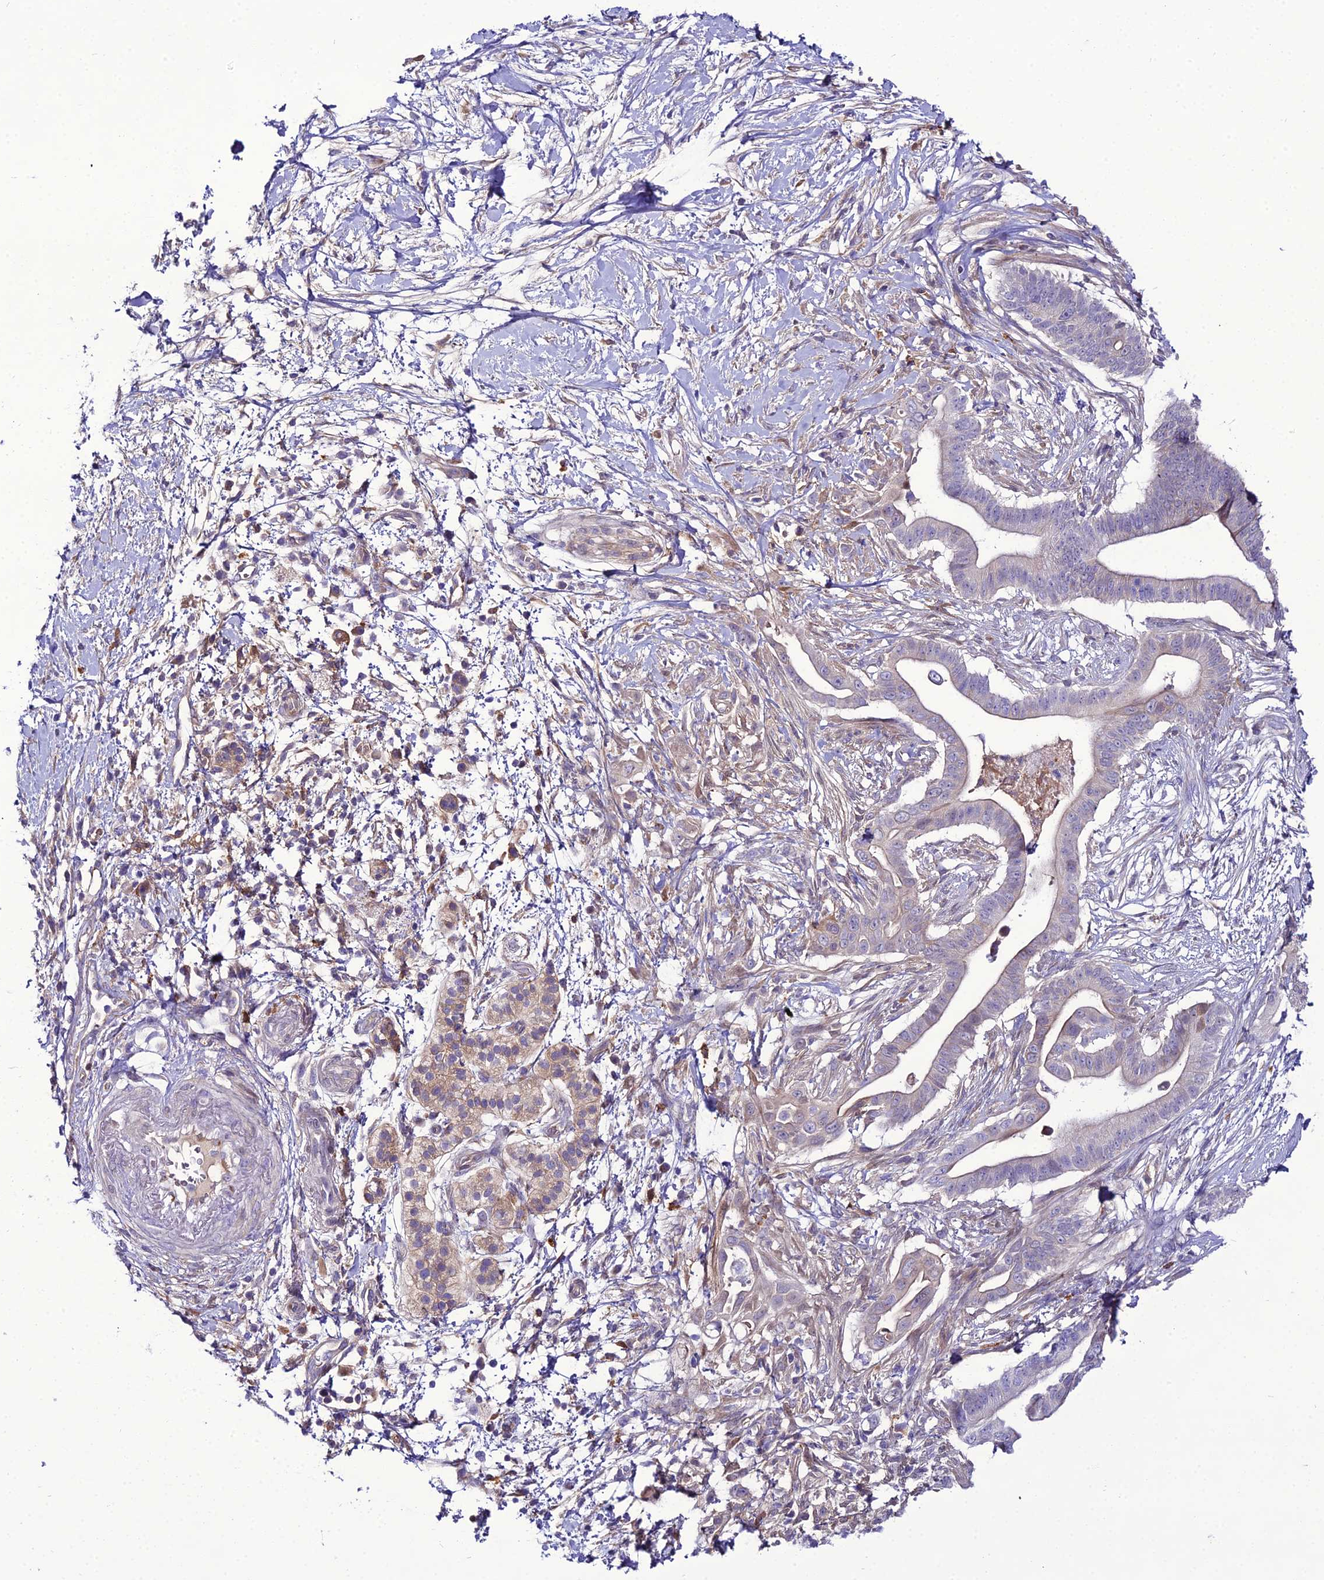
{"staining": {"intensity": "negative", "quantity": "none", "location": "none"}, "tissue": "pancreatic cancer", "cell_type": "Tumor cells", "image_type": "cancer", "snomed": [{"axis": "morphology", "description": "Adenocarcinoma, NOS"}, {"axis": "topography", "description": "Pancreas"}], "caption": "Adenocarcinoma (pancreatic) was stained to show a protein in brown. There is no significant staining in tumor cells.", "gene": "MB21D2", "patient": {"sex": "male", "age": 68}}